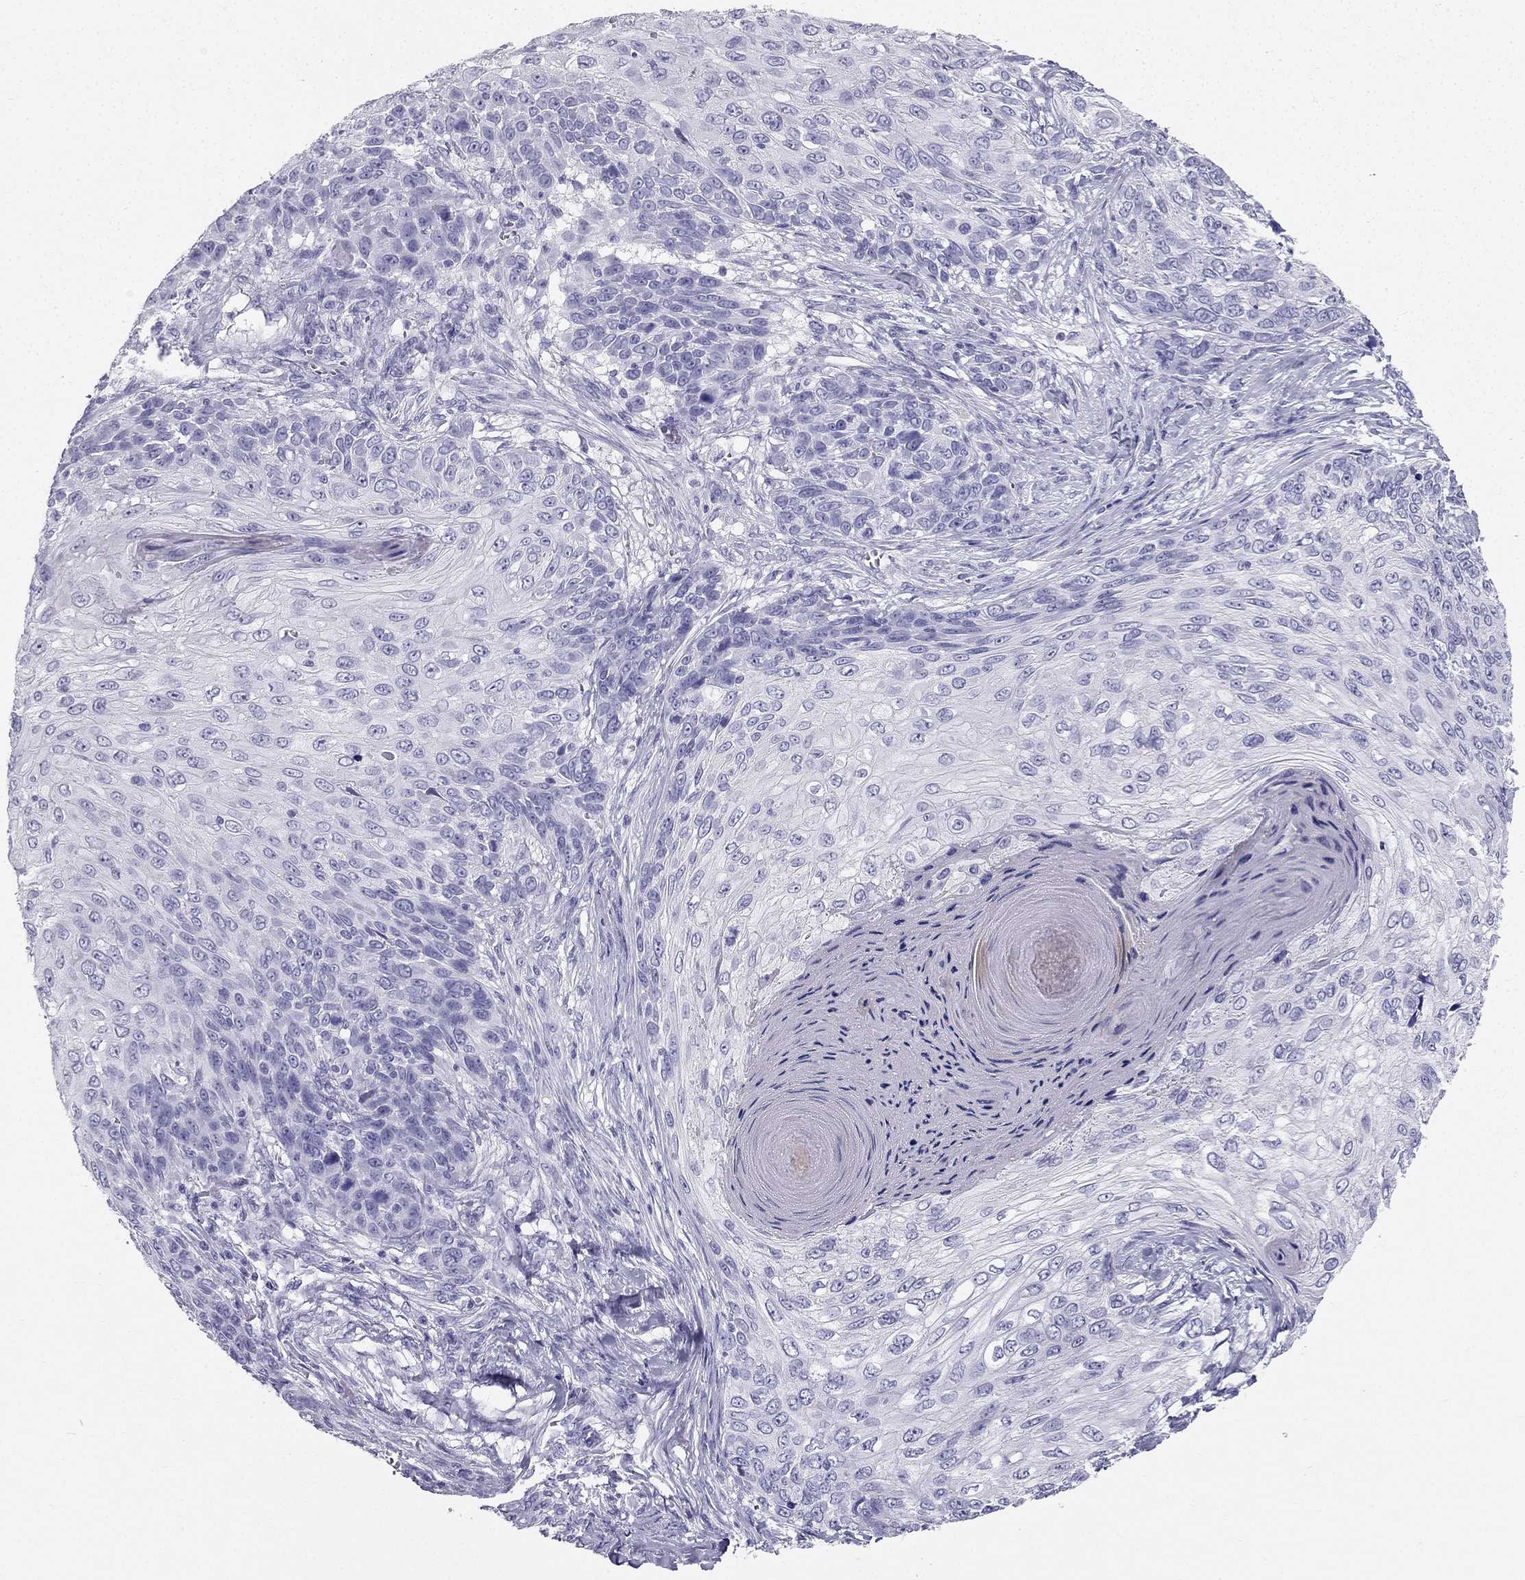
{"staining": {"intensity": "negative", "quantity": "none", "location": "none"}, "tissue": "skin cancer", "cell_type": "Tumor cells", "image_type": "cancer", "snomed": [{"axis": "morphology", "description": "Squamous cell carcinoma, NOS"}, {"axis": "topography", "description": "Skin"}], "caption": "Immunohistochemical staining of human skin cancer (squamous cell carcinoma) displays no significant staining in tumor cells.", "gene": "TFF3", "patient": {"sex": "male", "age": 92}}